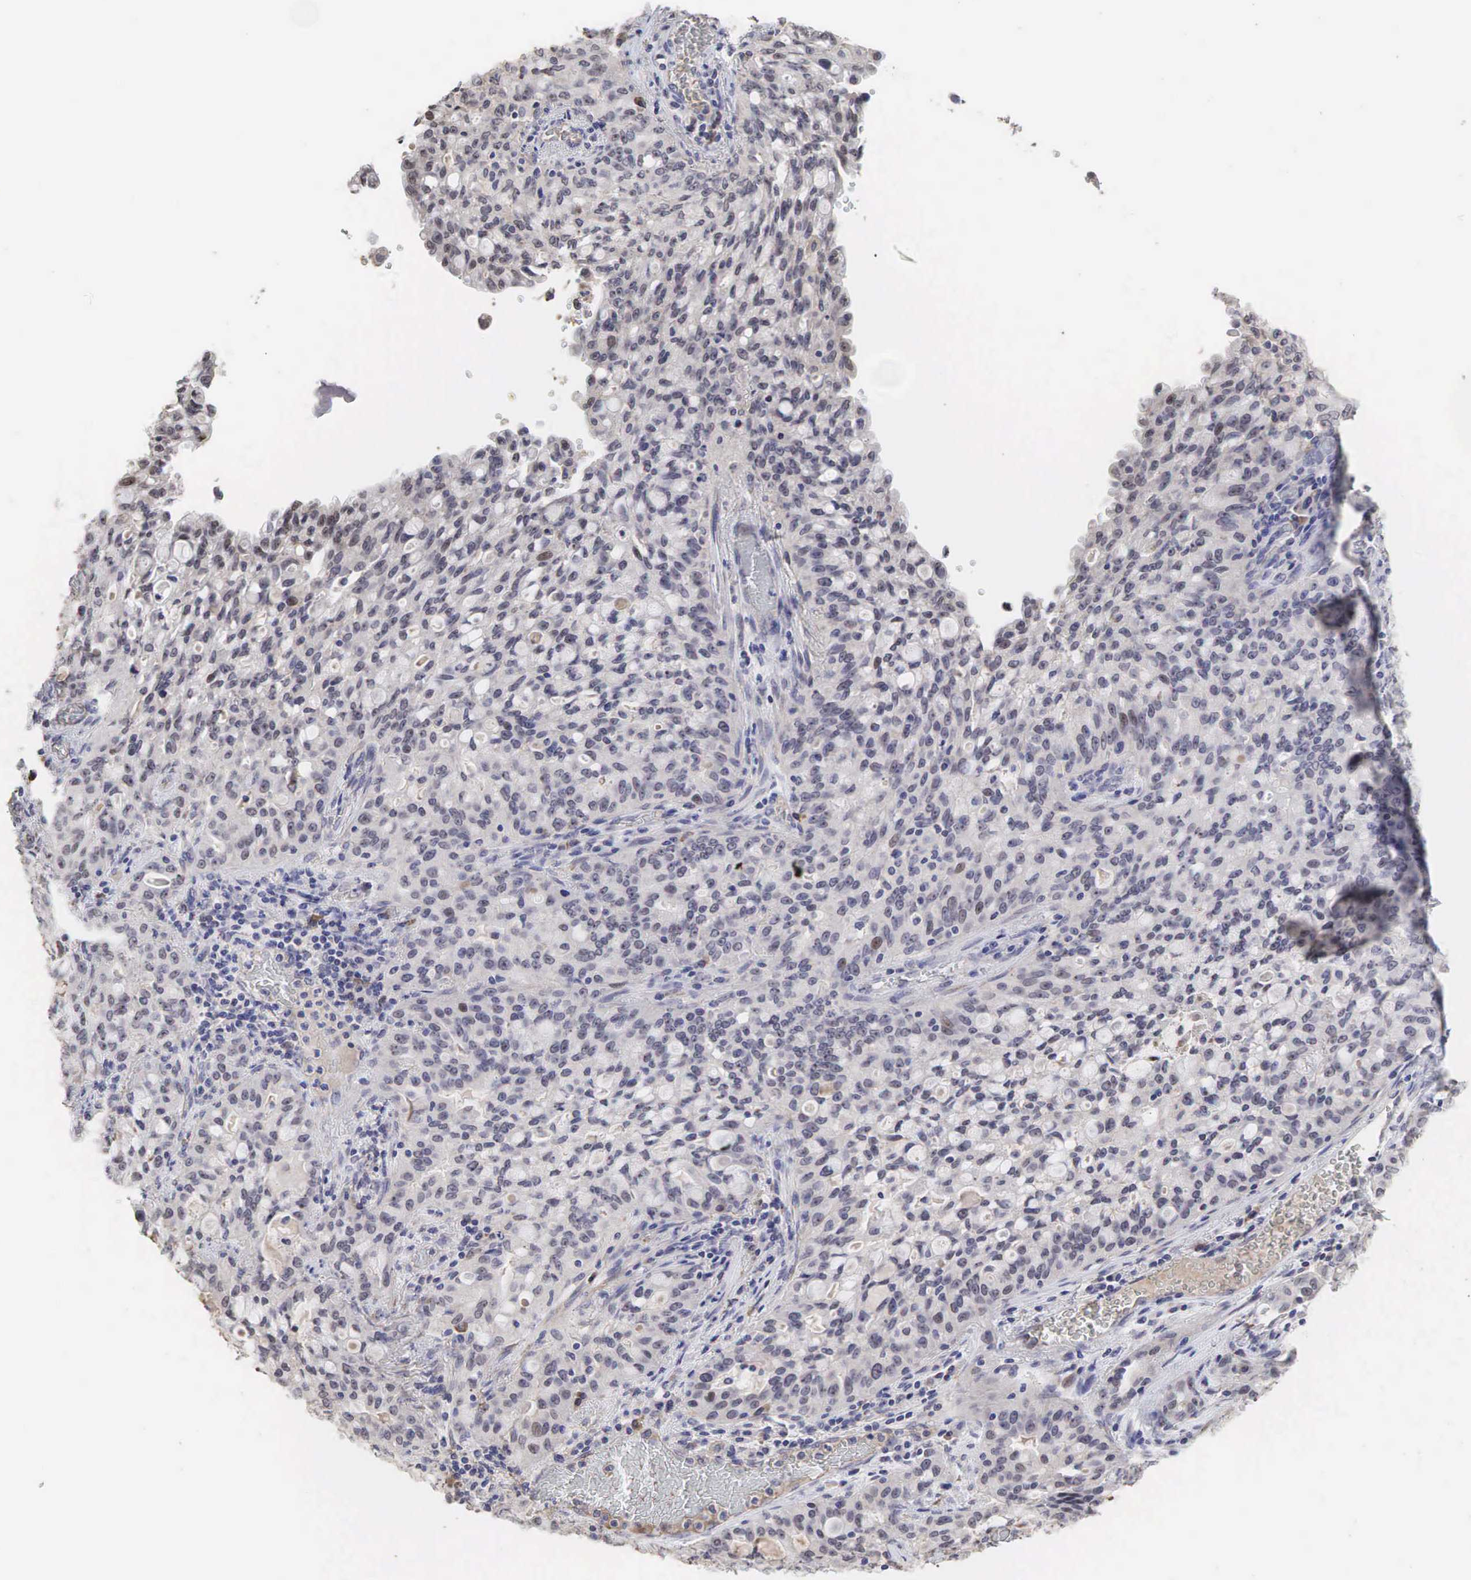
{"staining": {"intensity": "strong", "quantity": ">75%", "location": "cytoplasmic/membranous,nuclear"}, "tissue": "lung cancer", "cell_type": "Tumor cells", "image_type": "cancer", "snomed": [{"axis": "morphology", "description": "Adenocarcinoma, NOS"}, {"axis": "topography", "description": "Lung"}], "caption": "Protein staining of lung adenocarcinoma tissue reveals strong cytoplasmic/membranous and nuclear expression in about >75% of tumor cells. The staining is performed using DAB brown chromogen to label protein expression. The nuclei are counter-stained blue using hematoxylin.", "gene": "DKC1", "patient": {"sex": "female", "age": 44}}